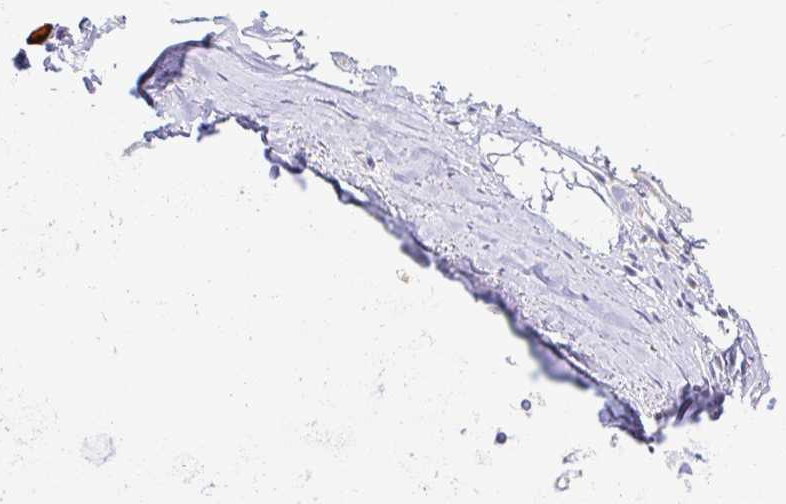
{"staining": {"intensity": "negative", "quantity": "none", "location": "none"}, "tissue": "adipose tissue", "cell_type": "Adipocytes", "image_type": "normal", "snomed": [{"axis": "morphology", "description": "Normal tissue, NOS"}, {"axis": "topography", "description": "Lymph node"}, {"axis": "topography", "description": "Cartilage tissue"}, {"axis": "topography", "description": "Bronchus"}], "caption": "This is an IHC image of unremarkable adipose tissue. There is no staining in adipocytes.", "gene": "OR51D1", "patient": {"sex": "female", "age": 70}}